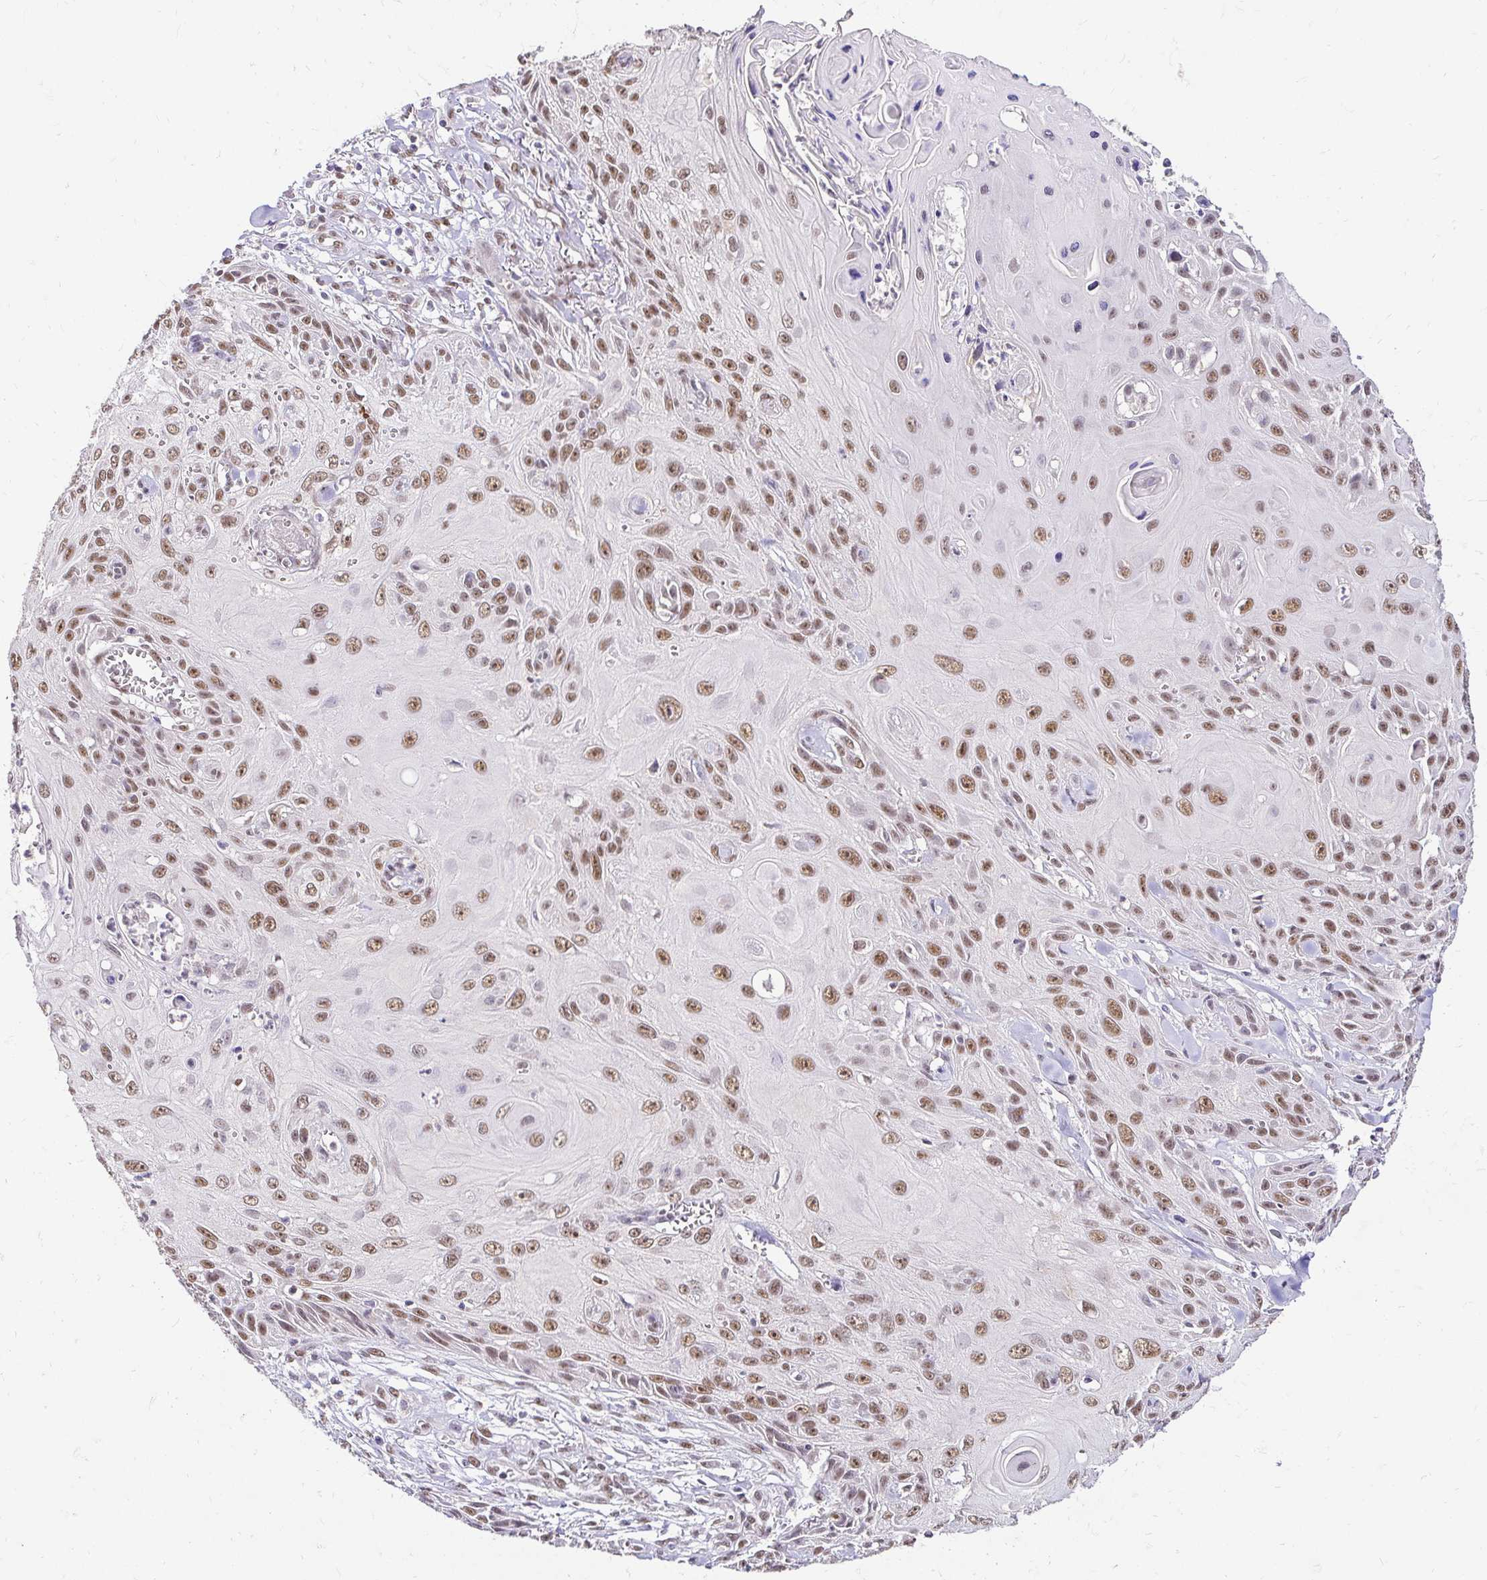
{"staining": {"intensity": "moderate", "quantity": ">75%", "location": "nuclear"}, "tissue": "skin cancer", "cell_type": "Tumor cells", "image_type": "cancer", "snomed": [{"axis": "morphology", "description": "Squamous cell carcinoma, NOS"}, {"axis": "topography", "description": "Skin"}, {"axis": "topography", "description": "Vulva"}], "caption": "IHC histopathology image of human skin cancer (squamous cell carcinoma) stained for a protein (brown), which exhibits medium levels of moderate nuclear expression in about >75% of tumor cells.", "gene": "RIMS4", "patient": {"sex": "female", "age": 83}}